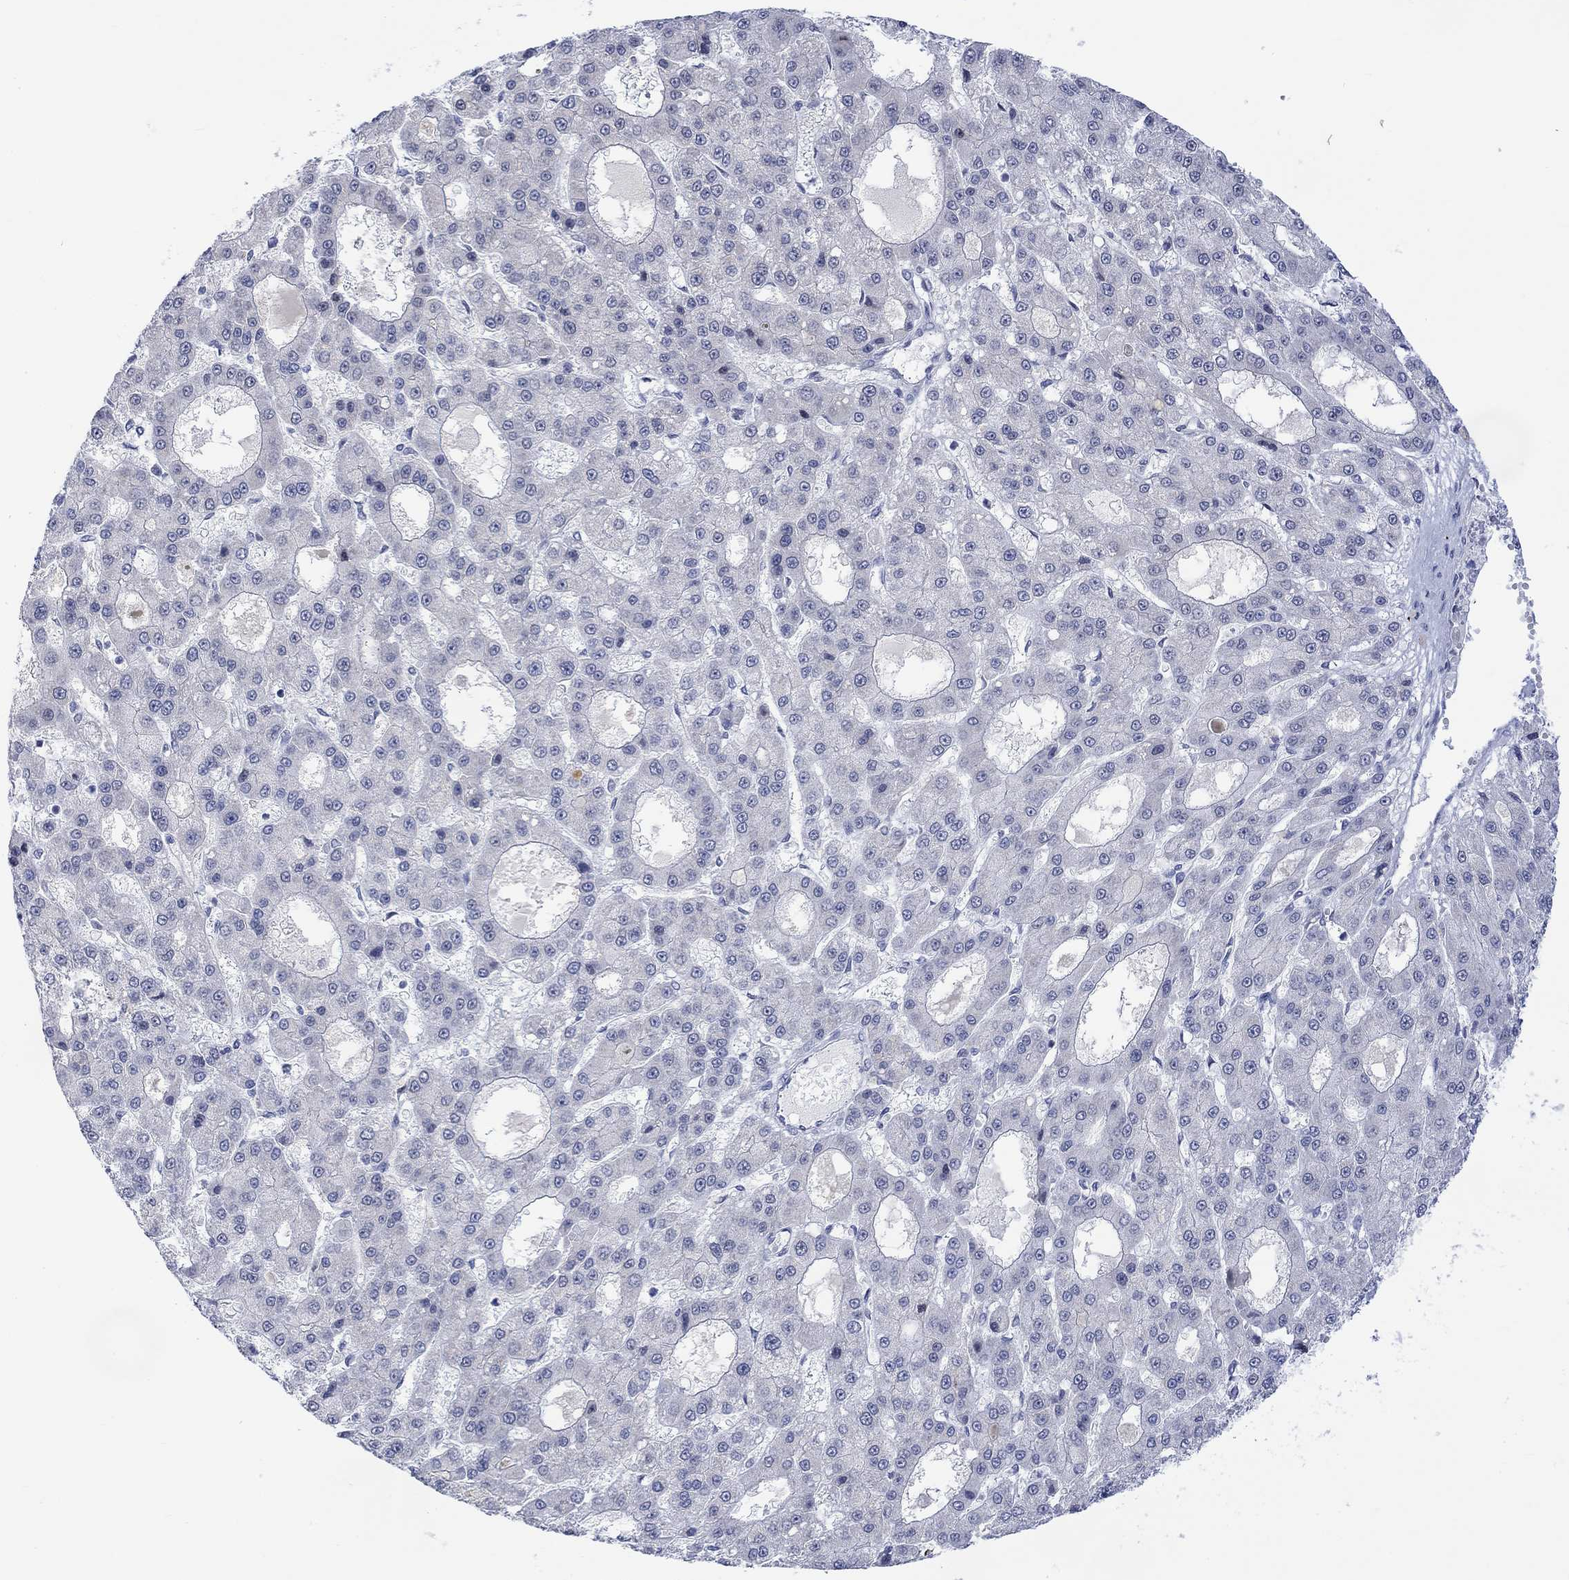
{"staining": {"intensity": "negative", "quantity": "none", "location": "none"}, "tissue": "liver cancer", "cell_type": "Tumor cells", "image_type": "cancer", "snomed": [{"axis": "morphology", "description": "Carcinoma, Hepatocellular, NOS"}, {"axis": "topography", "description": "Liver"}], "caption": "Histopathology image shows no significant protein positivity in tumor cells of liver cancer.", "gene": "DCX", "patient": {"sex": "male", "age": 70}}